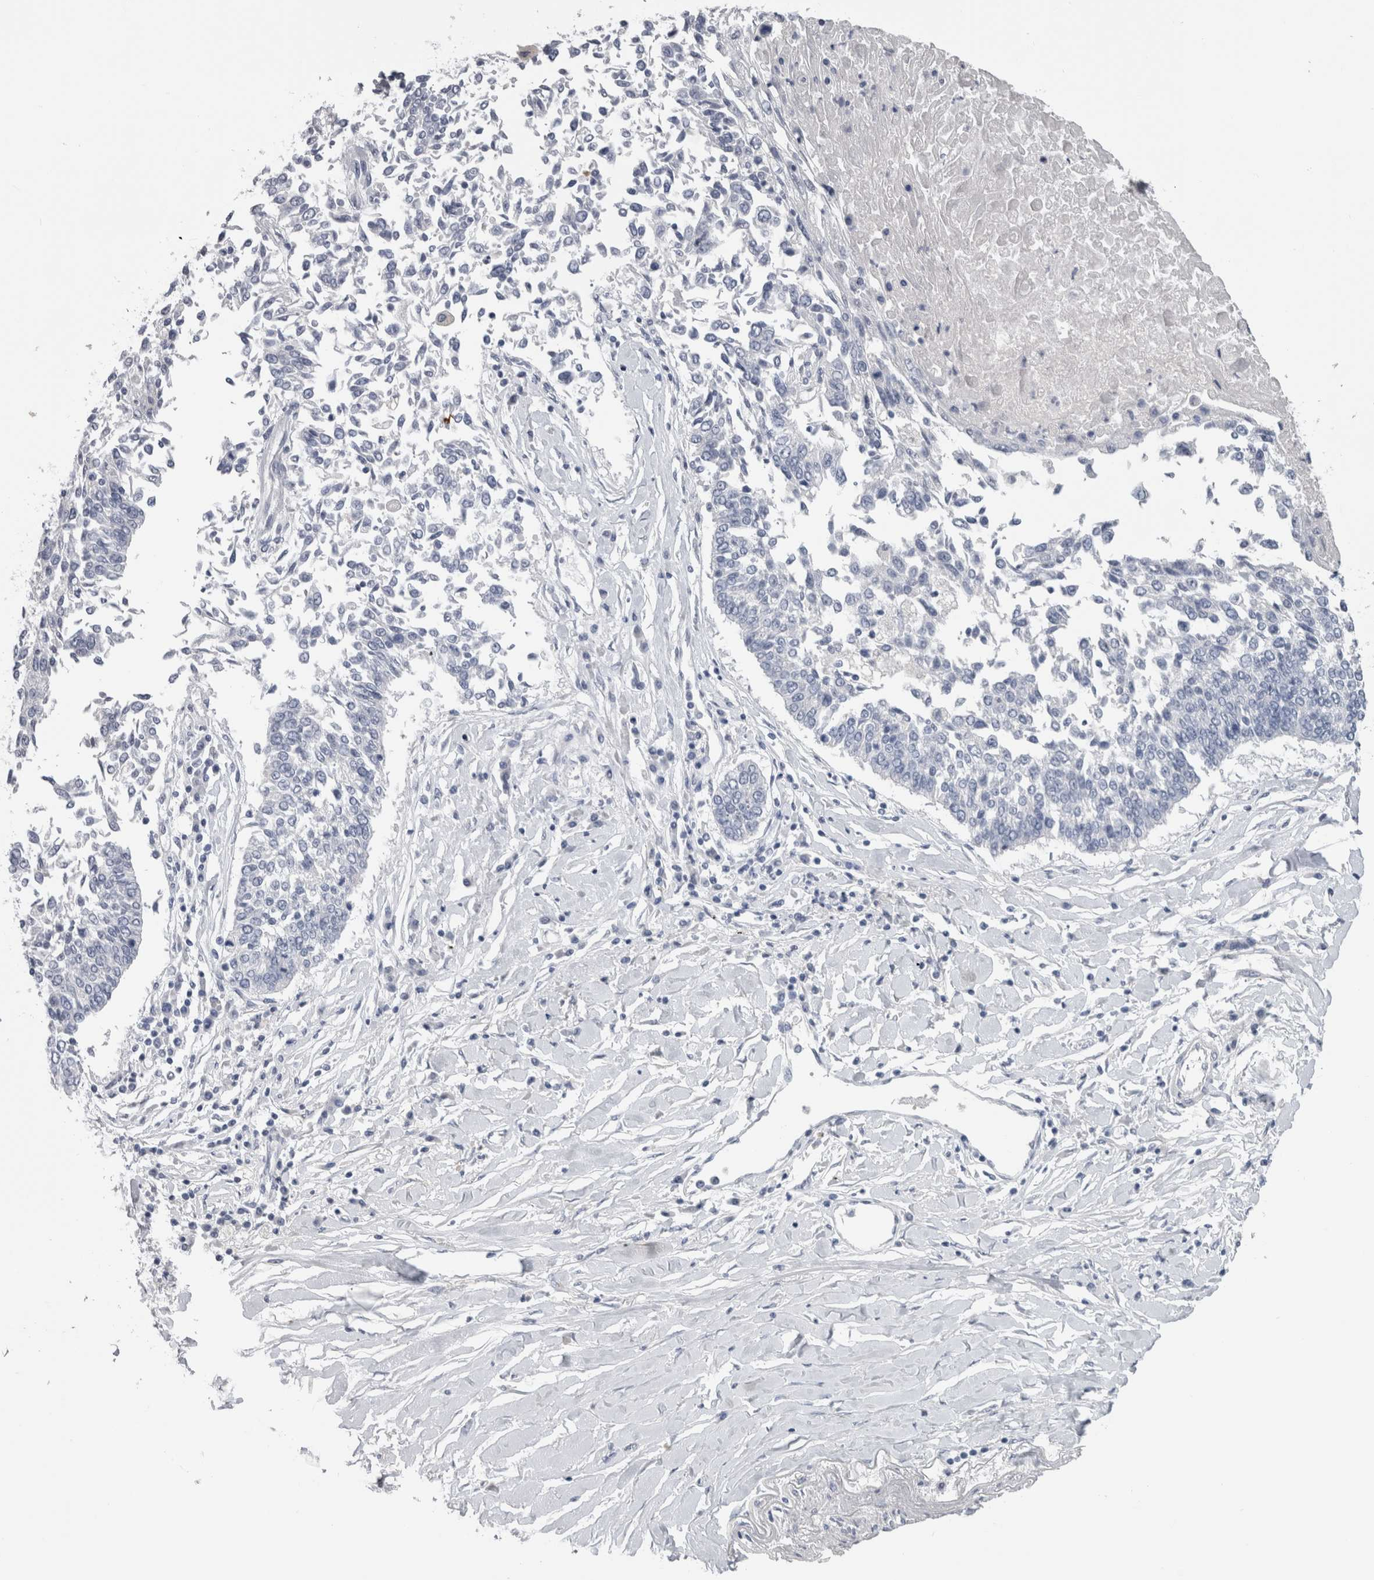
{"staining": {"intensity": "negative", "quantity": "none", "location": "none"}, "tissue": "lung cancer", "cell_type": "Tumor cells", "image_type": "cancer", "snomed": [{"axis": "morphology", "description": "Normal tissue, NOS"}, {"axis": "morphology", "description": "Squamous cell carcinoma, NOS"}, {"axis": "topography", "description": "Cartilage tissue"}, {"axis": "topography", "description": "Bronchus"}, {"axis": "topography", "description": "Lung"}, {"axis": "topography", "description": "Peripheral nerve tissue"}], "caption": "This is an IHC micrograph of lung cancer. There is no staining in tumor cells.", "gene": "MSMB", "patient": {"sex": "female", "age": 49}}